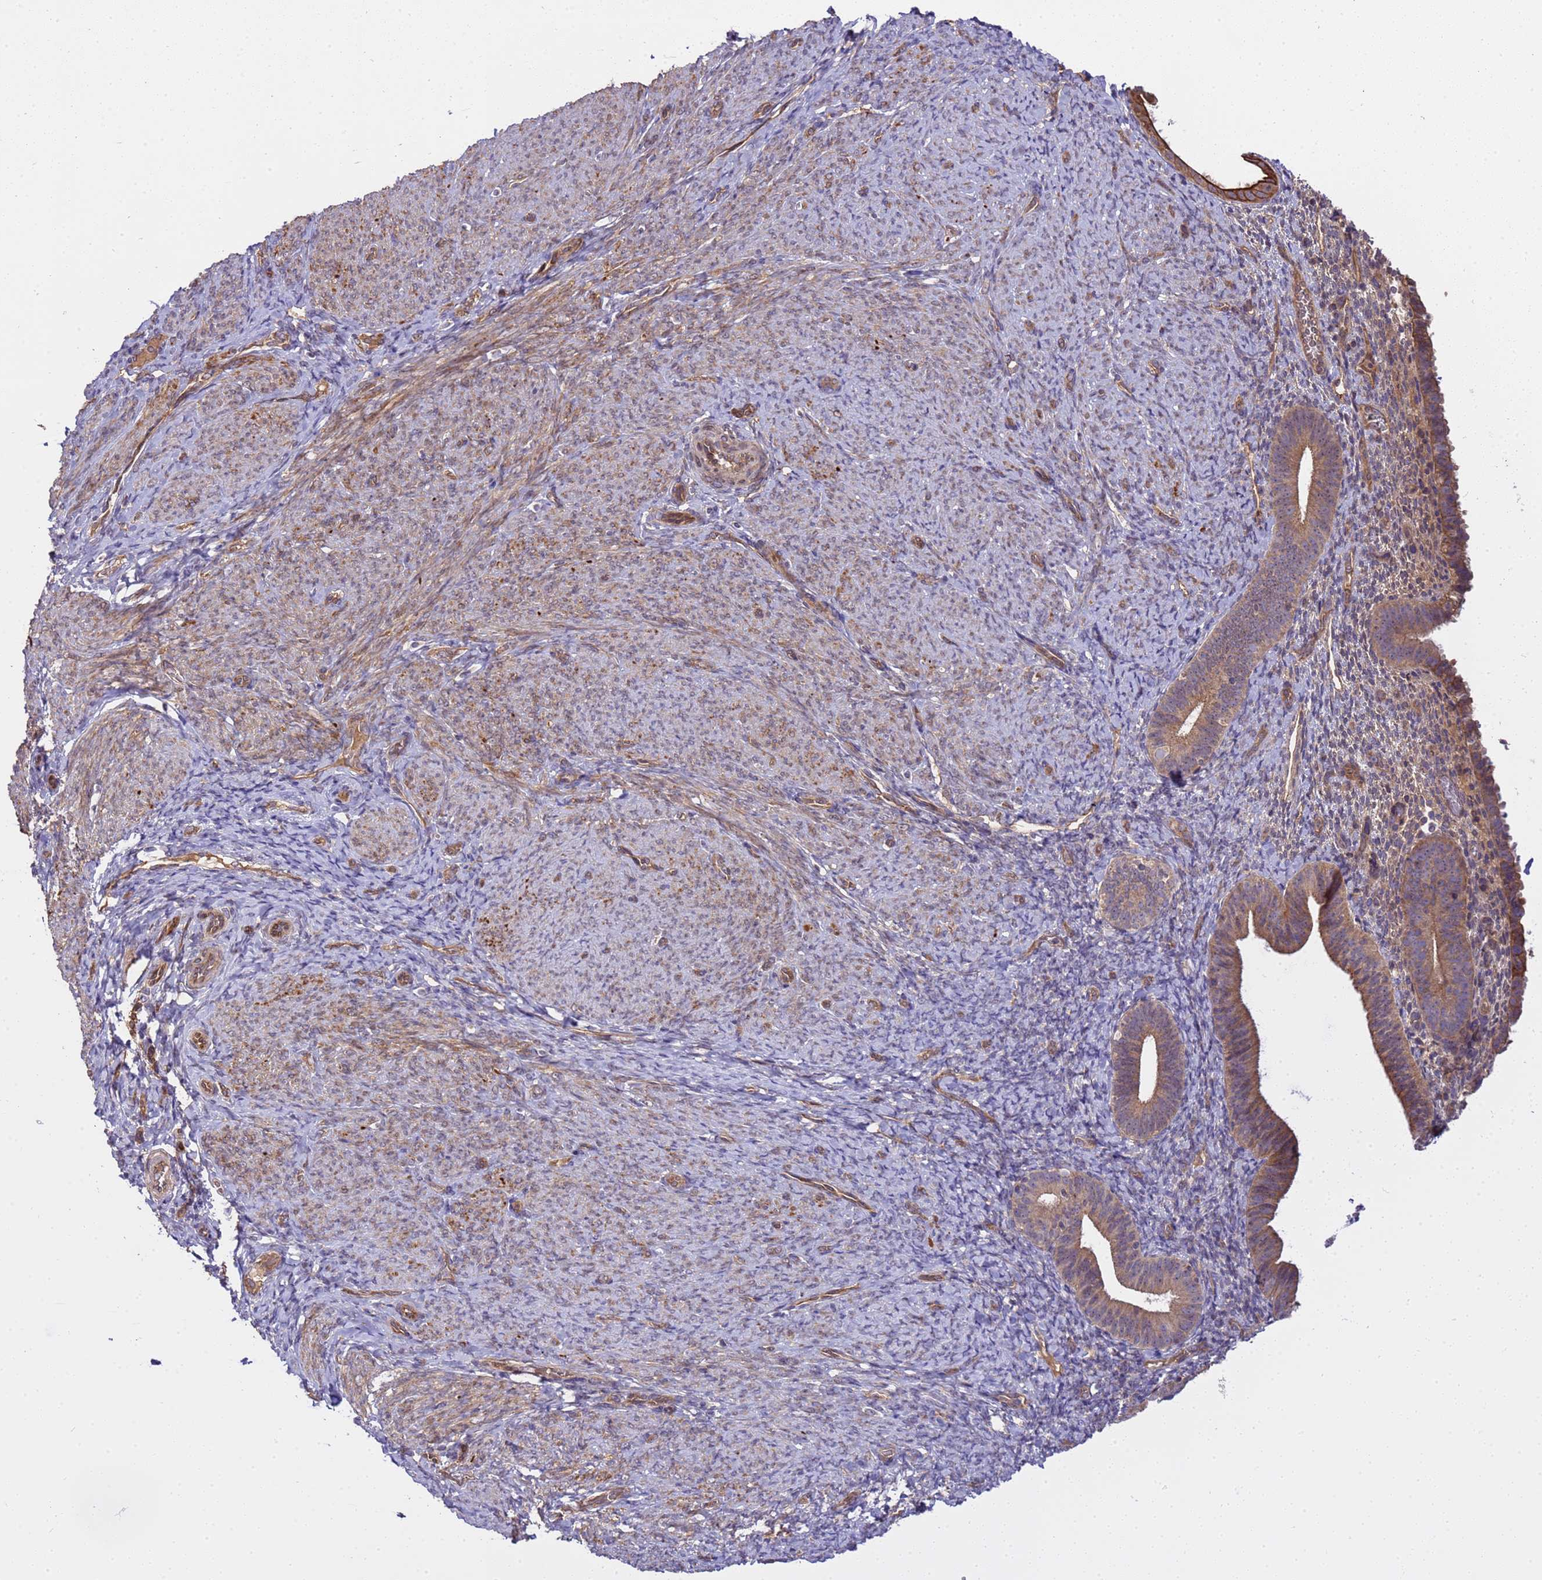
{"staining": {"intensity": "weak", "quantity": "<25%", "location": "cytoplasmic/membranous"}, "tissue": "endometrium", "cell_type": "Cells in endometrial stroma", "image_type": "normal", "snomed": [{"axis": "morphology", "description": "Normal tissue, NOS"}, {"axis": "topography", "description": "Endometrium"}], "caption": "This is an IHC photomicrograph of unremarkable endometrium. There is no staining in cells in endometrial stroma.", "gene": "SMCO3", "patient": {"sex": "female", "age": 65}}